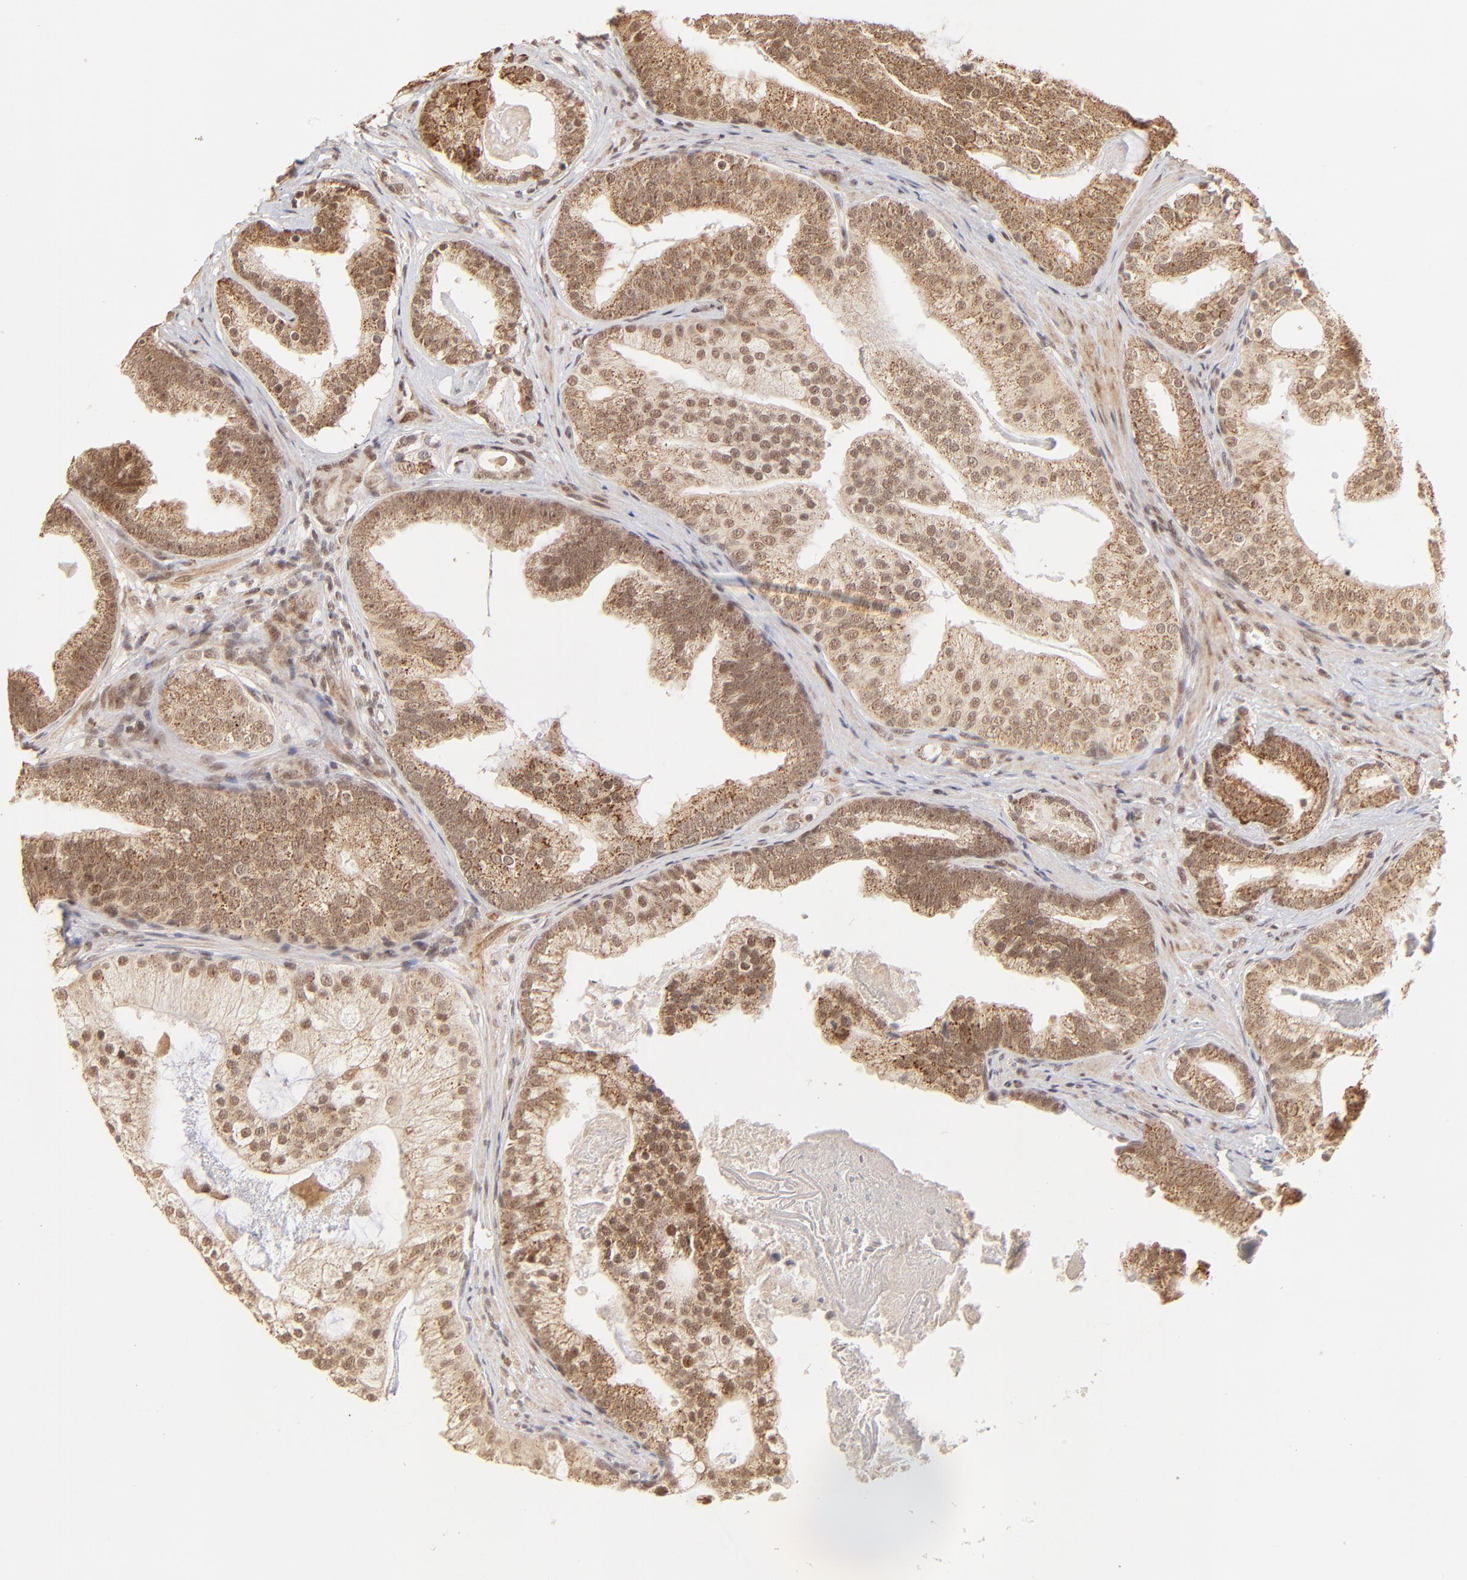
{"staining": {"intensity": "moderate", "quantity": "25%-75%", "location": "cytoplasmic/membranous"}, "tissue": "prostate cancer", "cell_type": "Tumor cells", "image_type": "cancer", "snomed": [{"axis": "morphology", "description": "Adenocarcinoma, Low grade"}, {"axis": "topography", "description": "Prostate"}], "caption": "This image shows immunohistochemistry (IHC) staining of human prostate cancer, with medium moderate cytoplasmic/membranous positivity in approximately 25%-75% of tumor cells.", "gene": "MED15", "patient": {"sex": "male", "age": 58}}